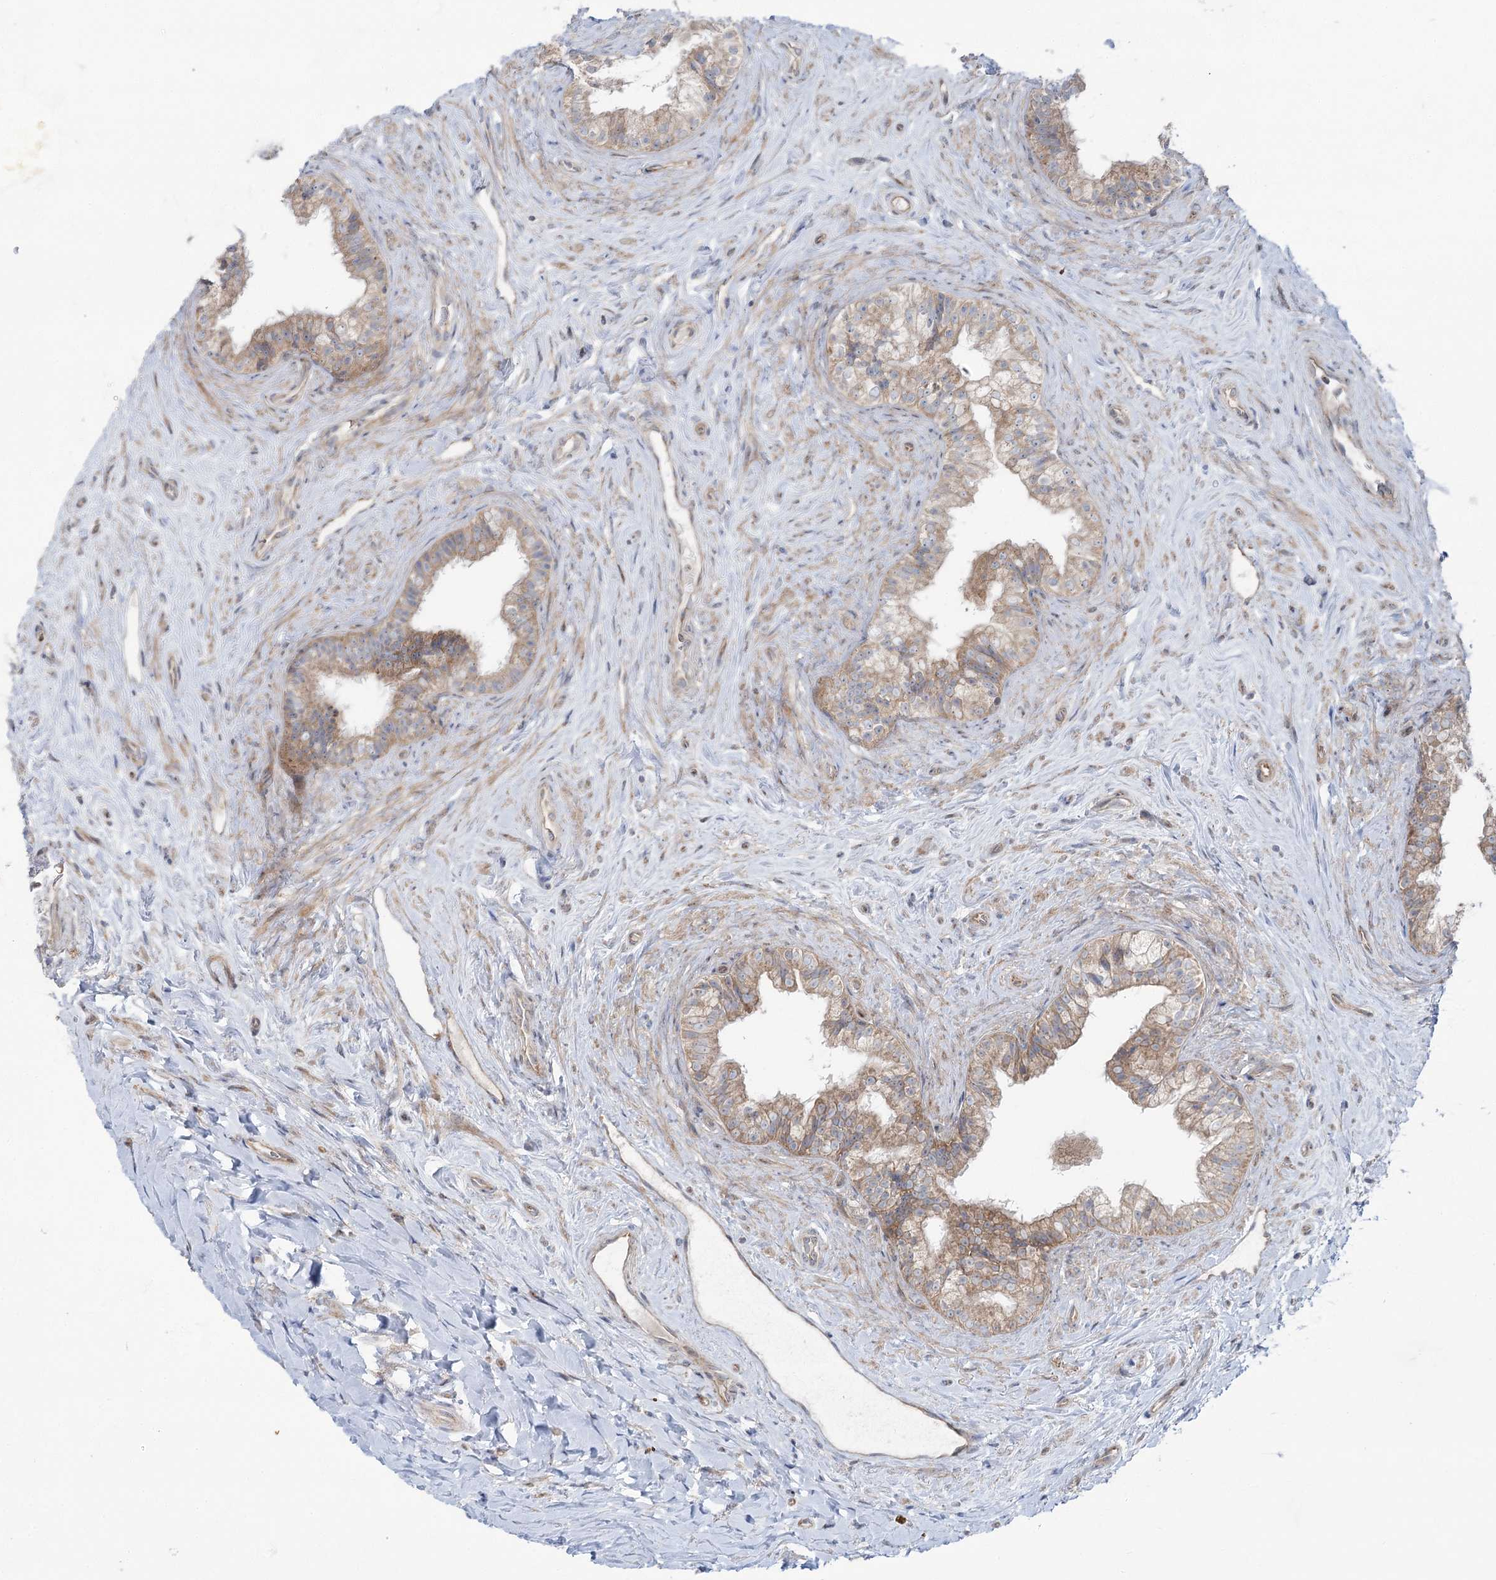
{"staining": {"intensity": "moderate", "quantity": ">75%", "location": "cytoplasmic/membranous"}, "tissue": "epididymis", "cell_type": "Glandular cells", "image_type": "normal", "snomed": [{"axis": "morphology", "description": "Normal tissue, NOS"}, {"axis": "topography", "description": "Epididymis"}], "caption": "The photomicrograph exhibits immunohistochemical staining of unremarkable epididymis. There is moderate cytoplasmic/membranous expression is present in about >75% of glandular cells.", "gene": "SCN11A", "patient": {"sex": "male", "age": 84}}